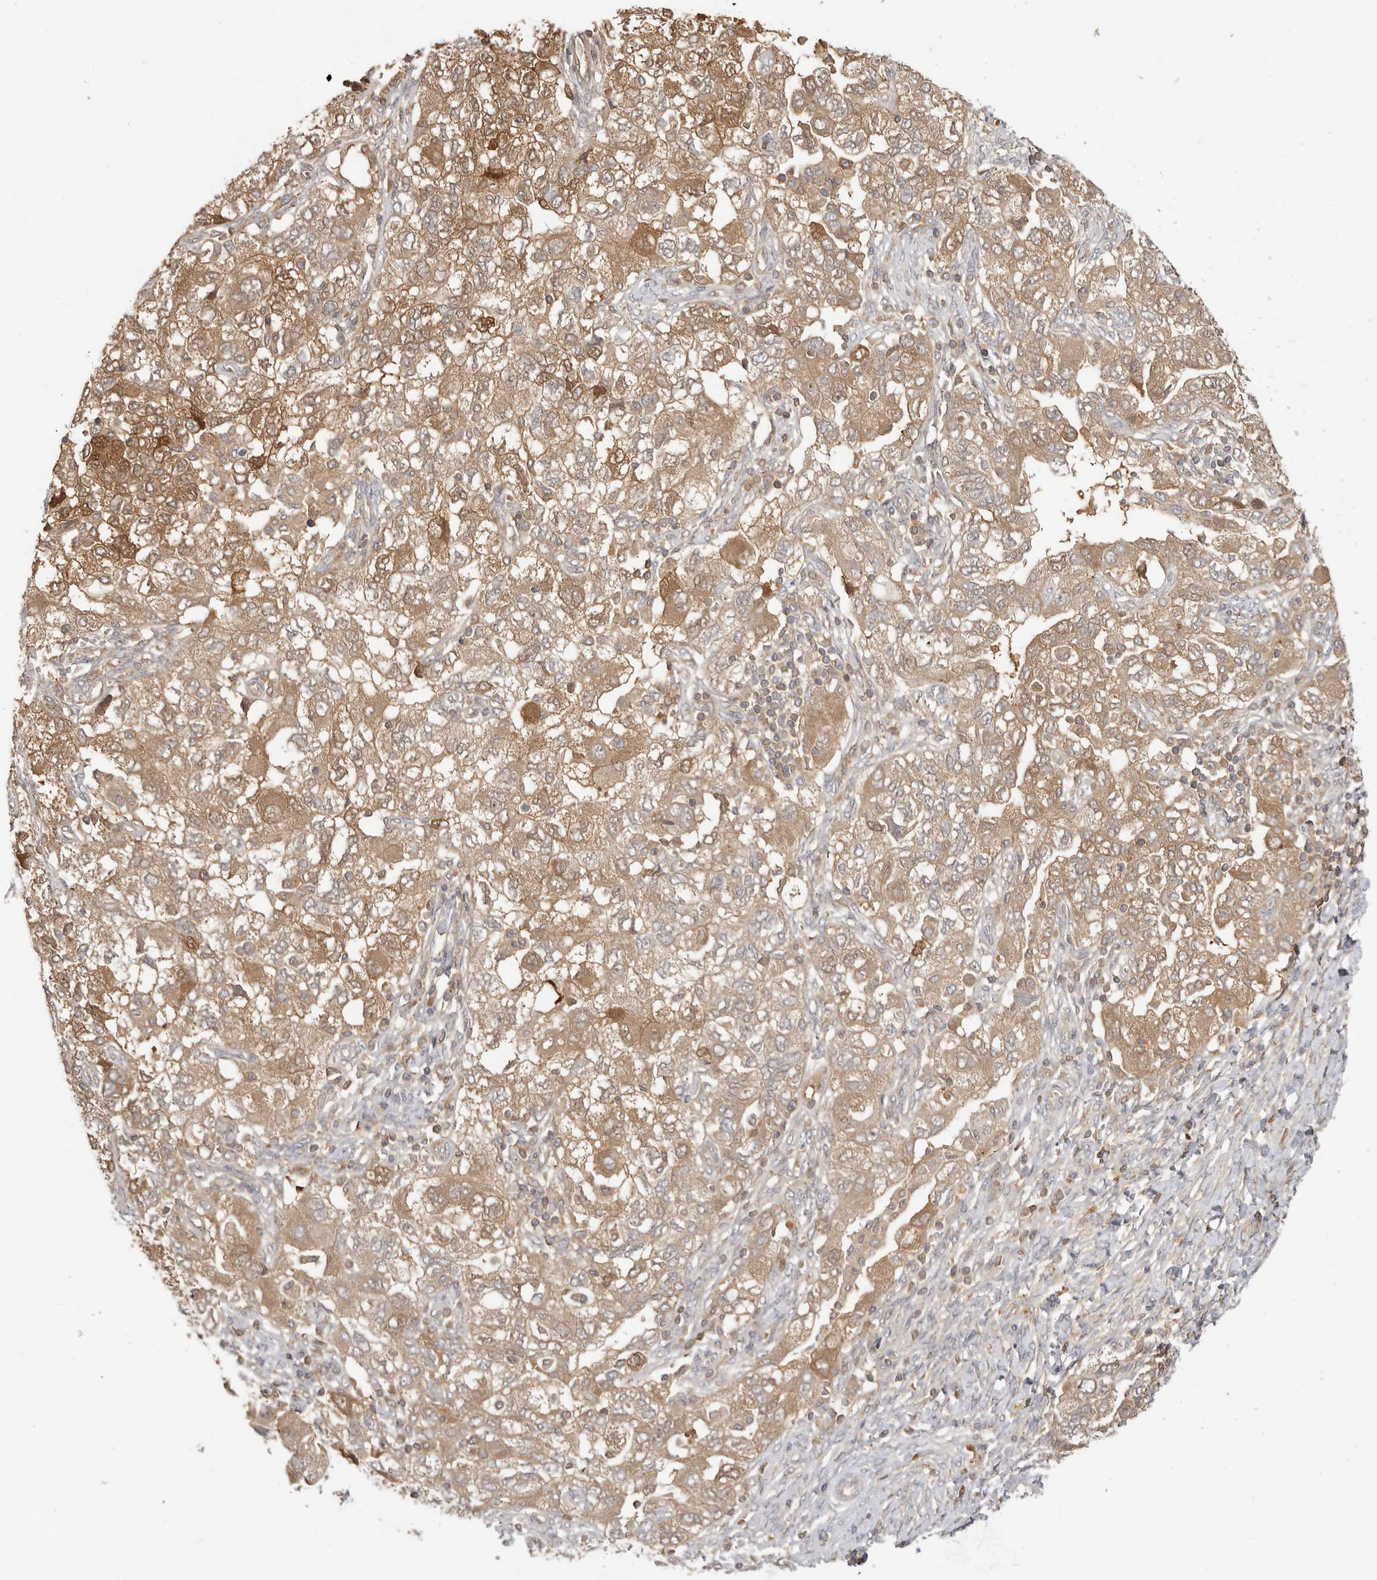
{"staining": {"intensity": "moderate", "quantity": ">75%", "location": "cytoplasmic/membranous"}, "tissue": "ovarian cancer", "cell_type": "Tumor cells", "image_type": "cancer", "snomed": [{"axis": "morphology", "description": "Carcinoma, NOS"}, {"axis": "morphology", "description": "Cystadenocarcinoma, serous, NOS"}, {"axis": "topography", "description": "Ovary"}], "caption": "Human ovarian cancer stained with a protein marker displays moderate staining in tumor cells.", "gene": "CLDN12", "patient": {"sex": "female", "age": 69}}